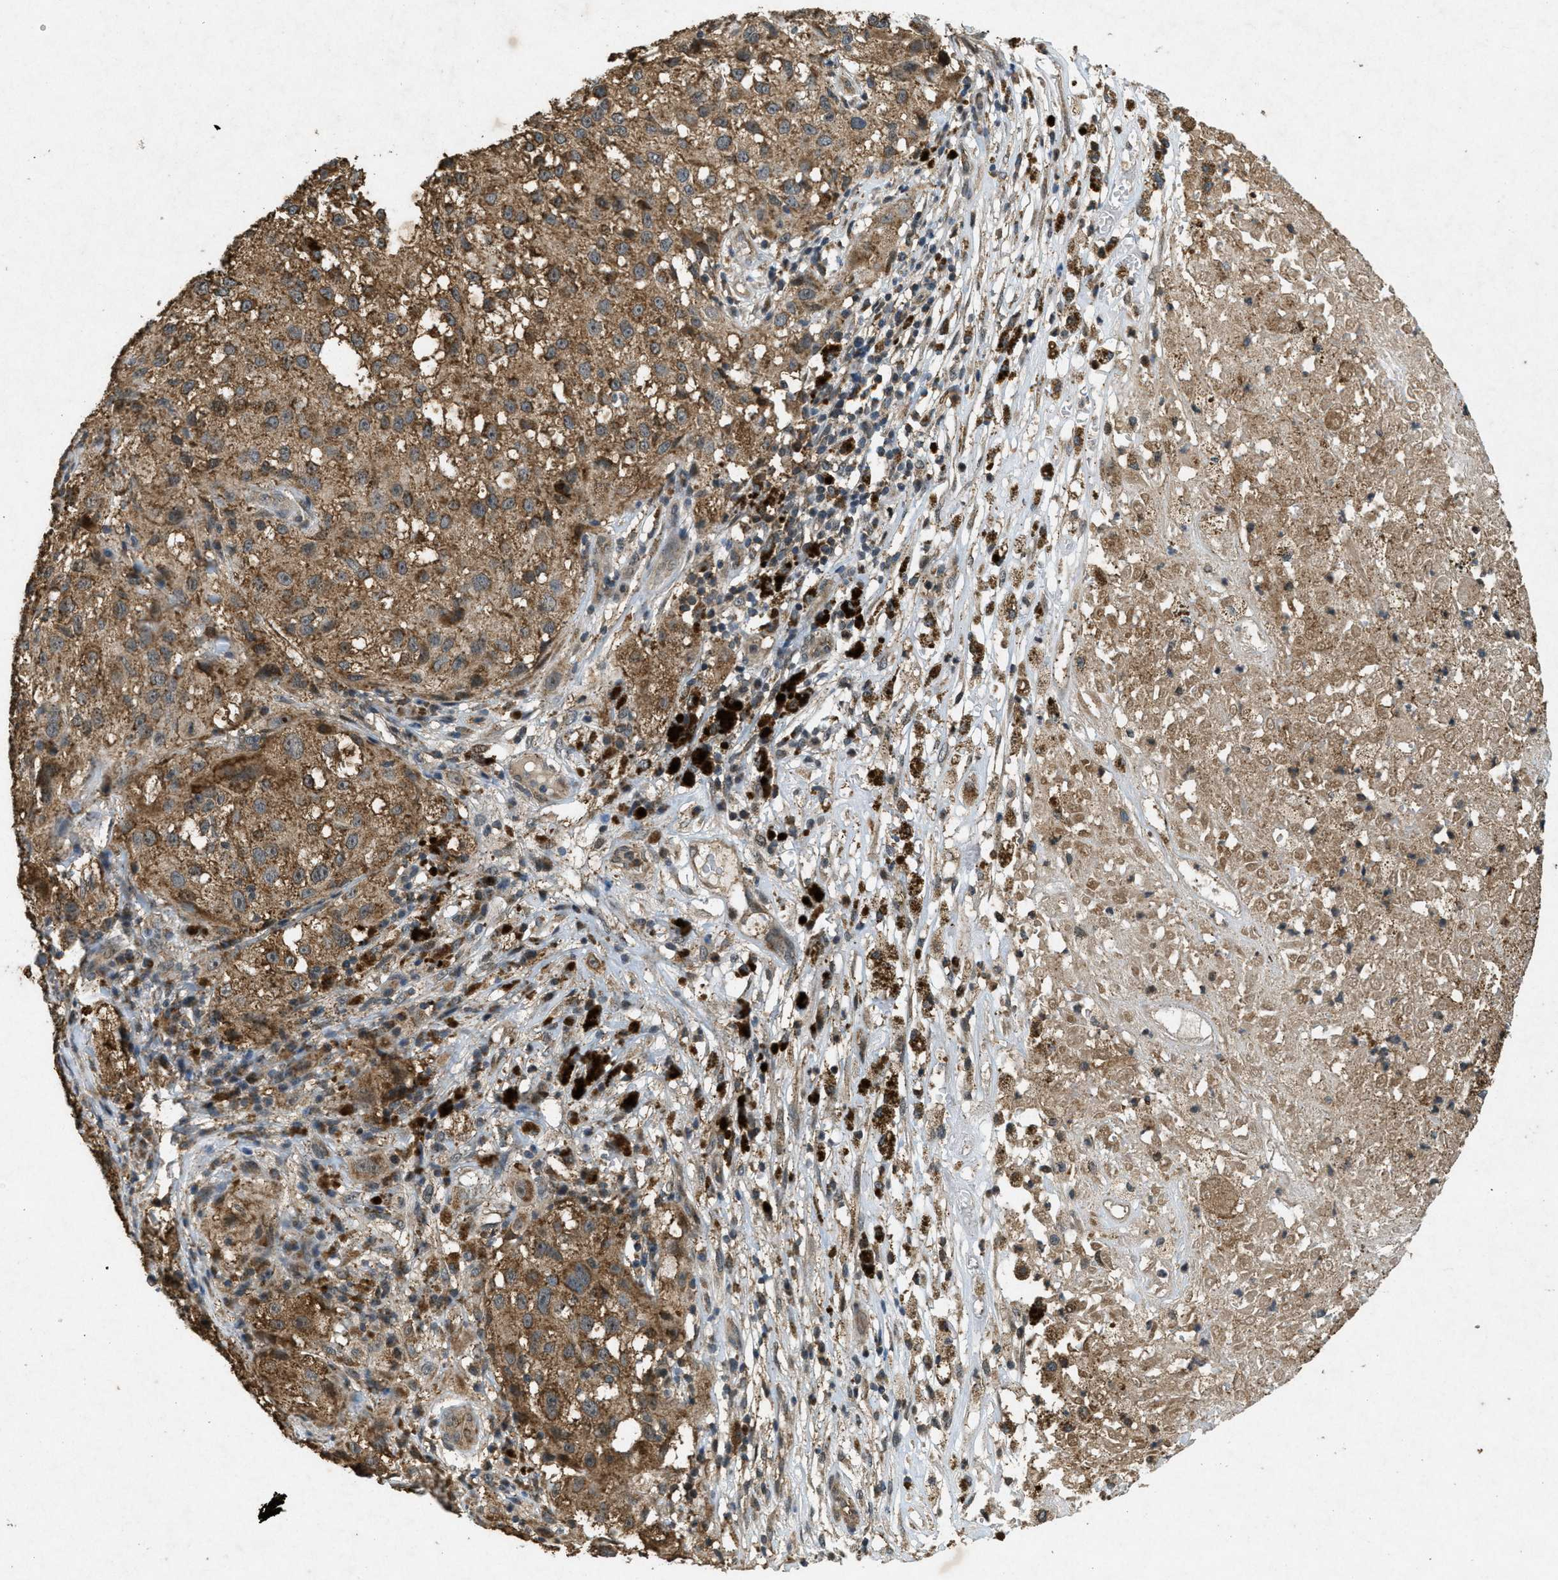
{"staining": {"intensity": "moderate", "quantity": ">75%", "location": "cytoplasmic/membranous"}, "tissue": "melanoma", "cell_type": "Tumor cells", "image_type": "cancer", "snomed": [{"axis": "morphology", "description": "Necrosis, NOS"}, {"axis": "morphology", "description": "Malignant melanoma, NOS"}, {"axis": "topography", "description": "Skin"}], "caption": "Moderate cytoplasmic/membranous protein expression is present in about >75% of tumor cells in malignant melanoma.", "gene": "PPP1R15A", "patient": {"sex": "female", "age": 87}}